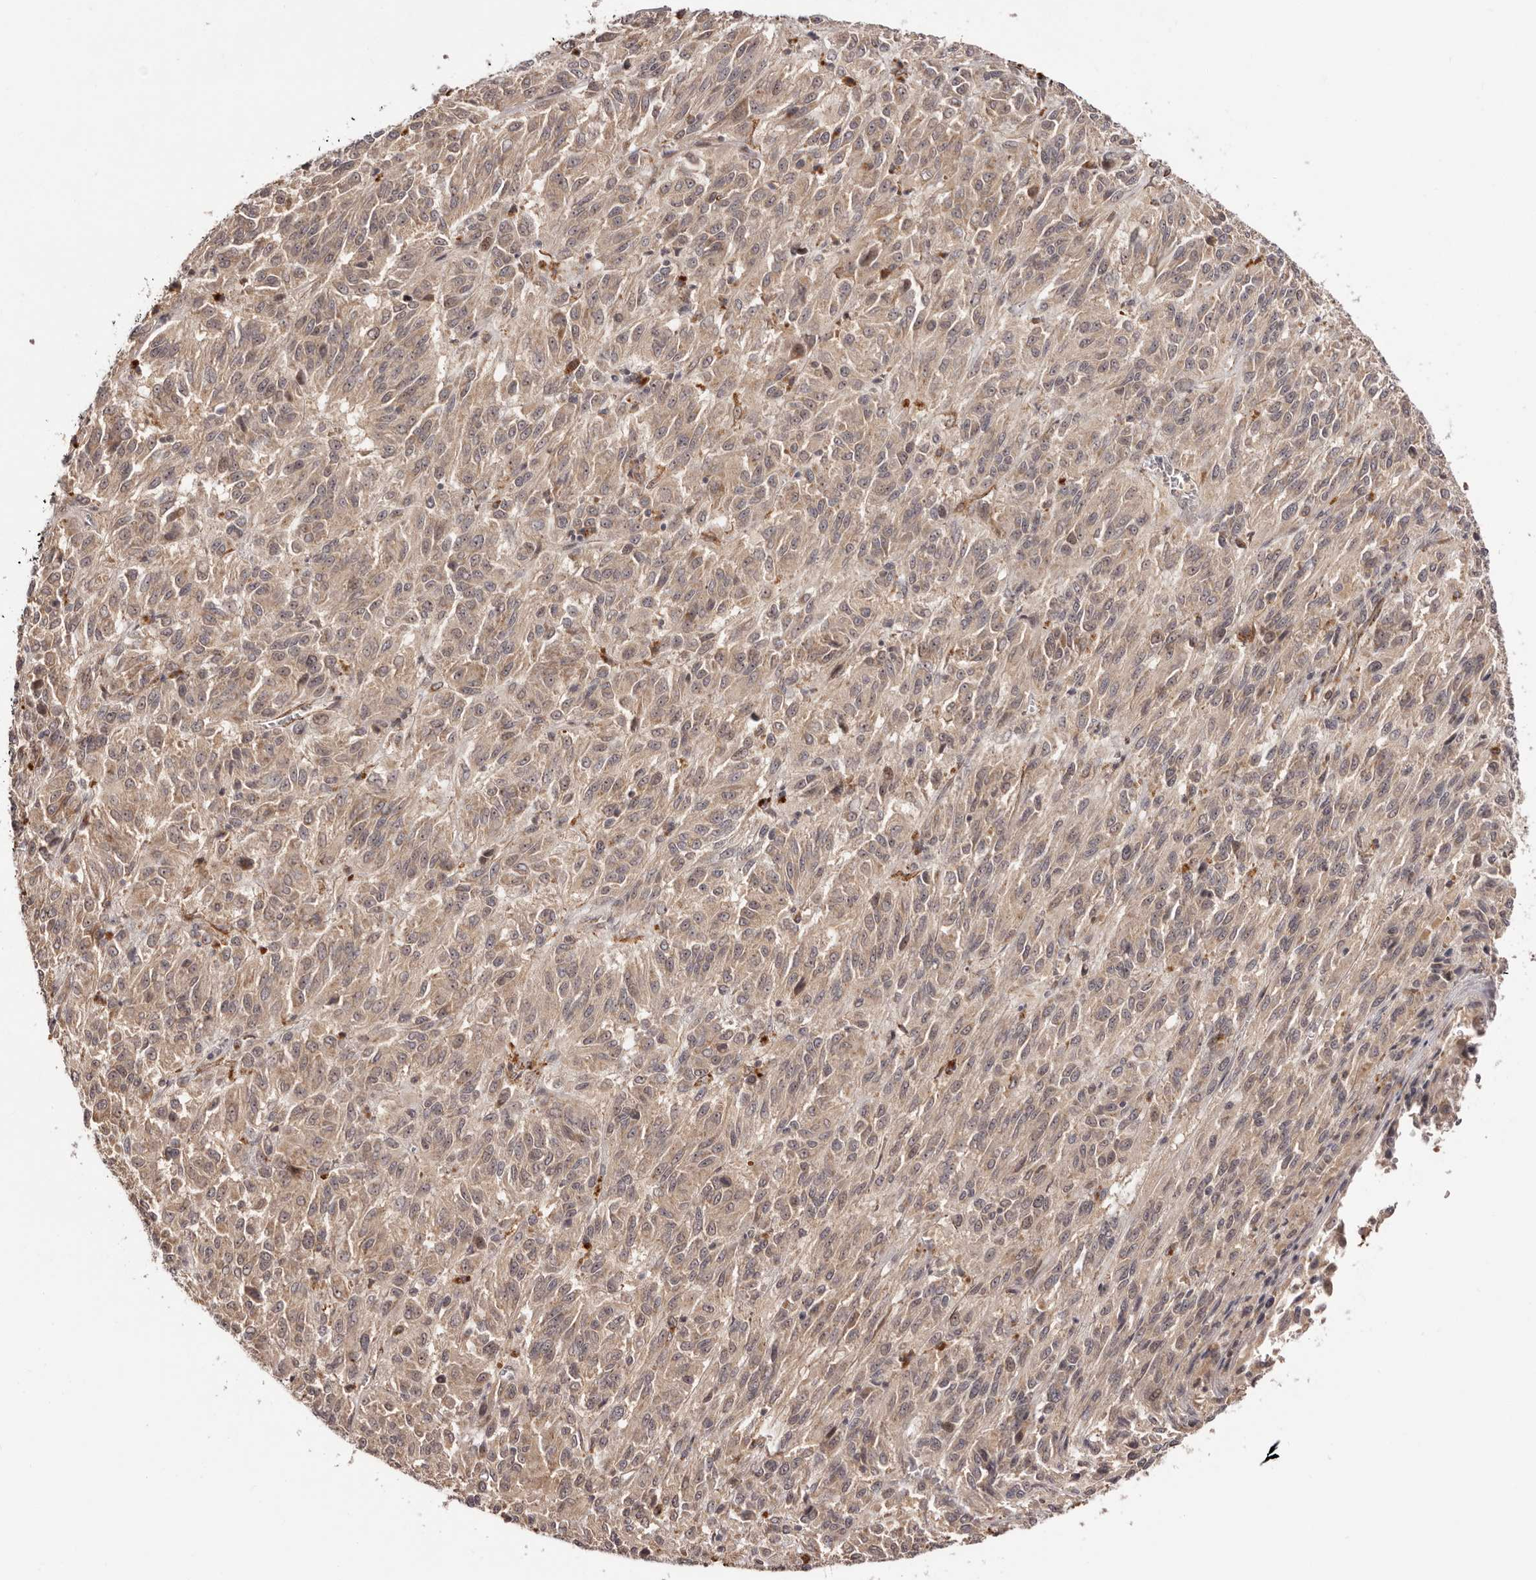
{"staining": {"intensity": "weak", "quantity": ">75%", "location": "cytoplasmic/membranous"}, "tissue": "melanoma", "cell_type": "Tumor cells", "image_type": "cancer", "snomed": [{"axis": "morphology", "description": "Malignant melanoma, Metastatic site"}, {"axis": "topography", "description": "Lung"}], "caption": "About >75% of tumor cells in malignant melanoma (metastatic site) demonstrate weak cytoplasmic/membranous protein staining as visualized by brown immunohistochemical staining.", "gene": "MICAL2", "patient": {"sex": "male", "age": 64}}